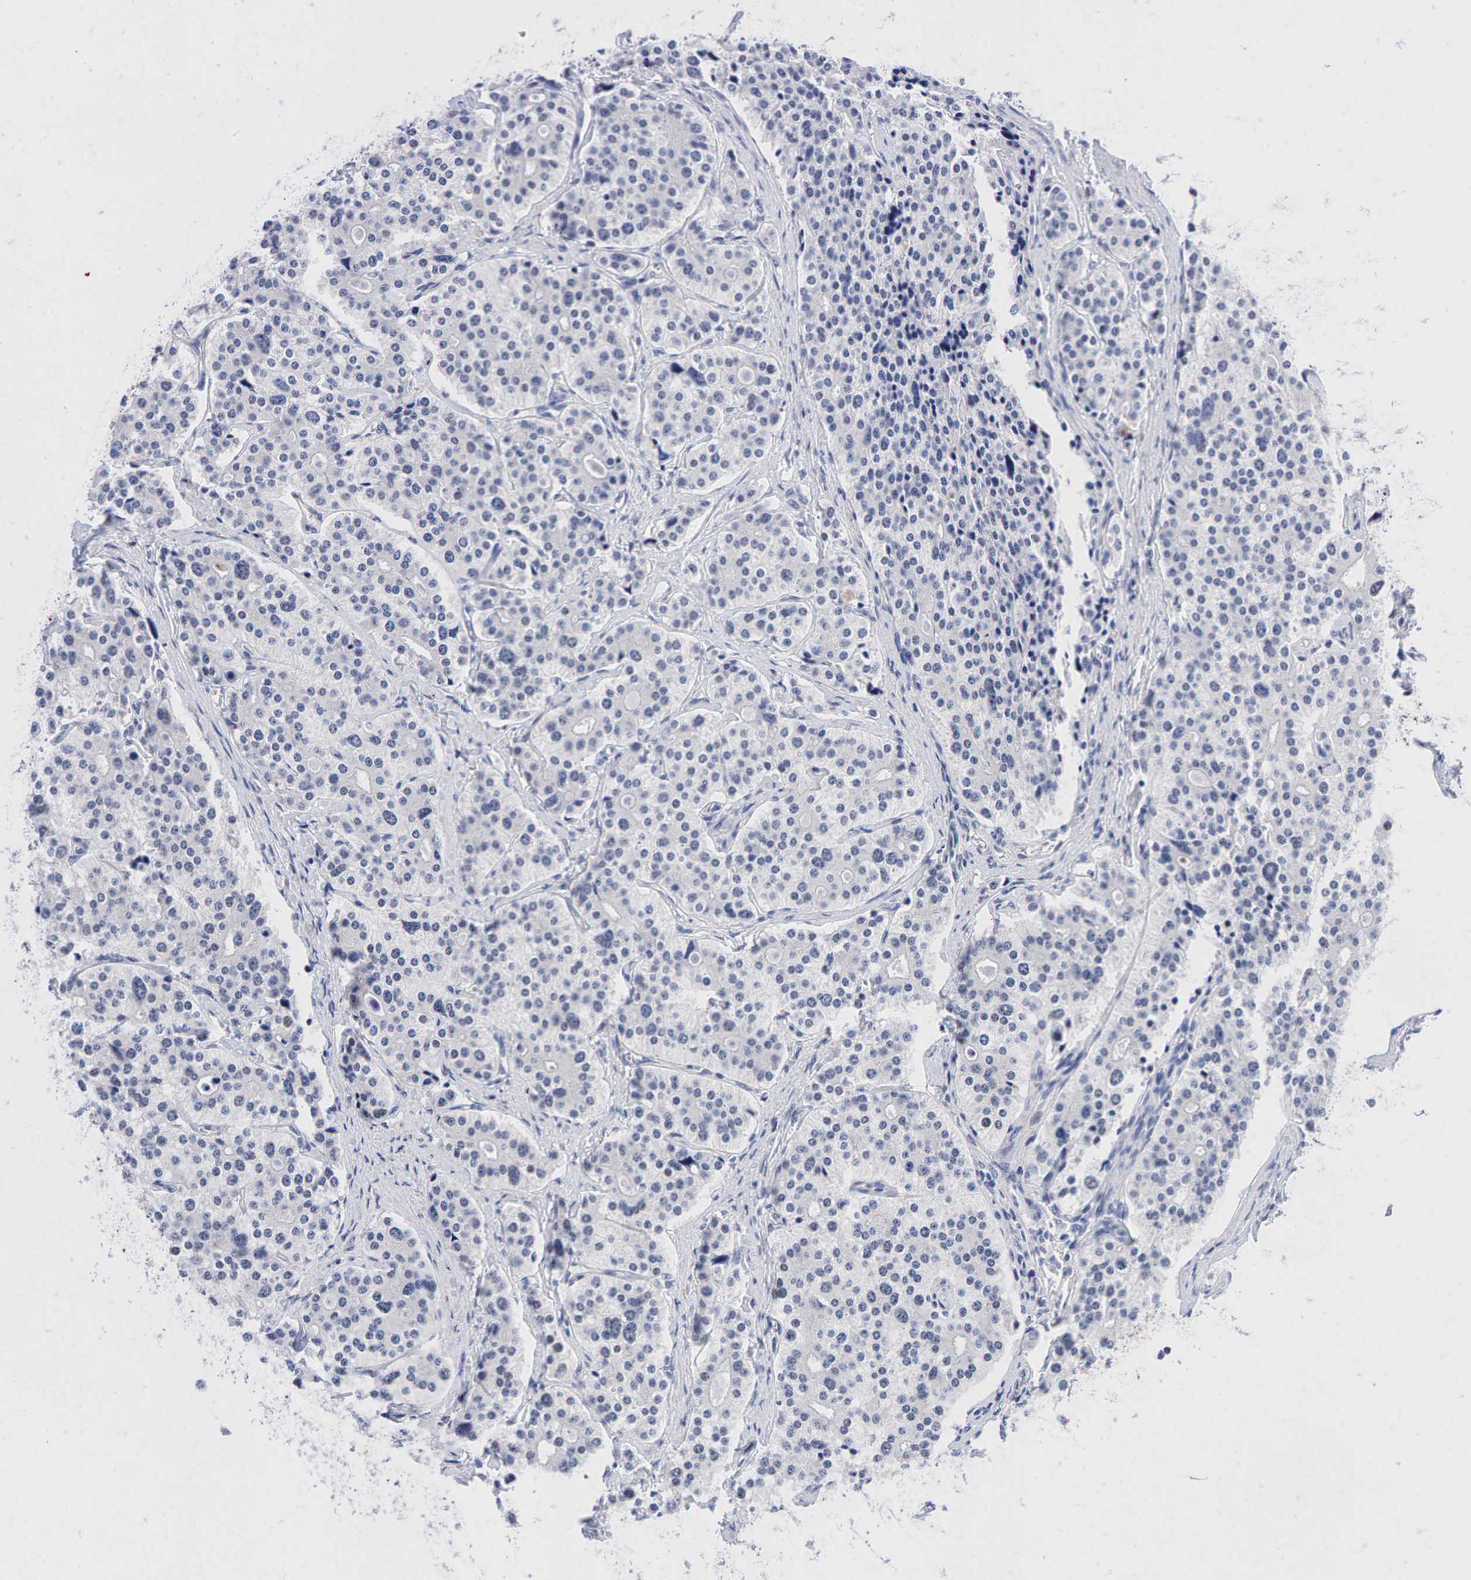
{"staining": {"intensity": "negative", "quantity": "none", "location": "none"}, "tissue": "carcinoid", "cell_type": "Tumor cells", "image_type": "cancer", "snomed": [{"axis": "morphology", "description": "Carcinoid, malignant, NOS"}, {"axis": "topography", "description": "Small intestine"}], "caption": "Protein analysis of carcinoid exhibits no significant positivity in tumor cells. (Stains: DAB (3,3'-diaminobenzidine) IHC with hematoxylin counter stain, Microscopy: brightfield microscopy at high magnification).", "gene": "PGR", "patient": {"sex": "male", "age": 63}}